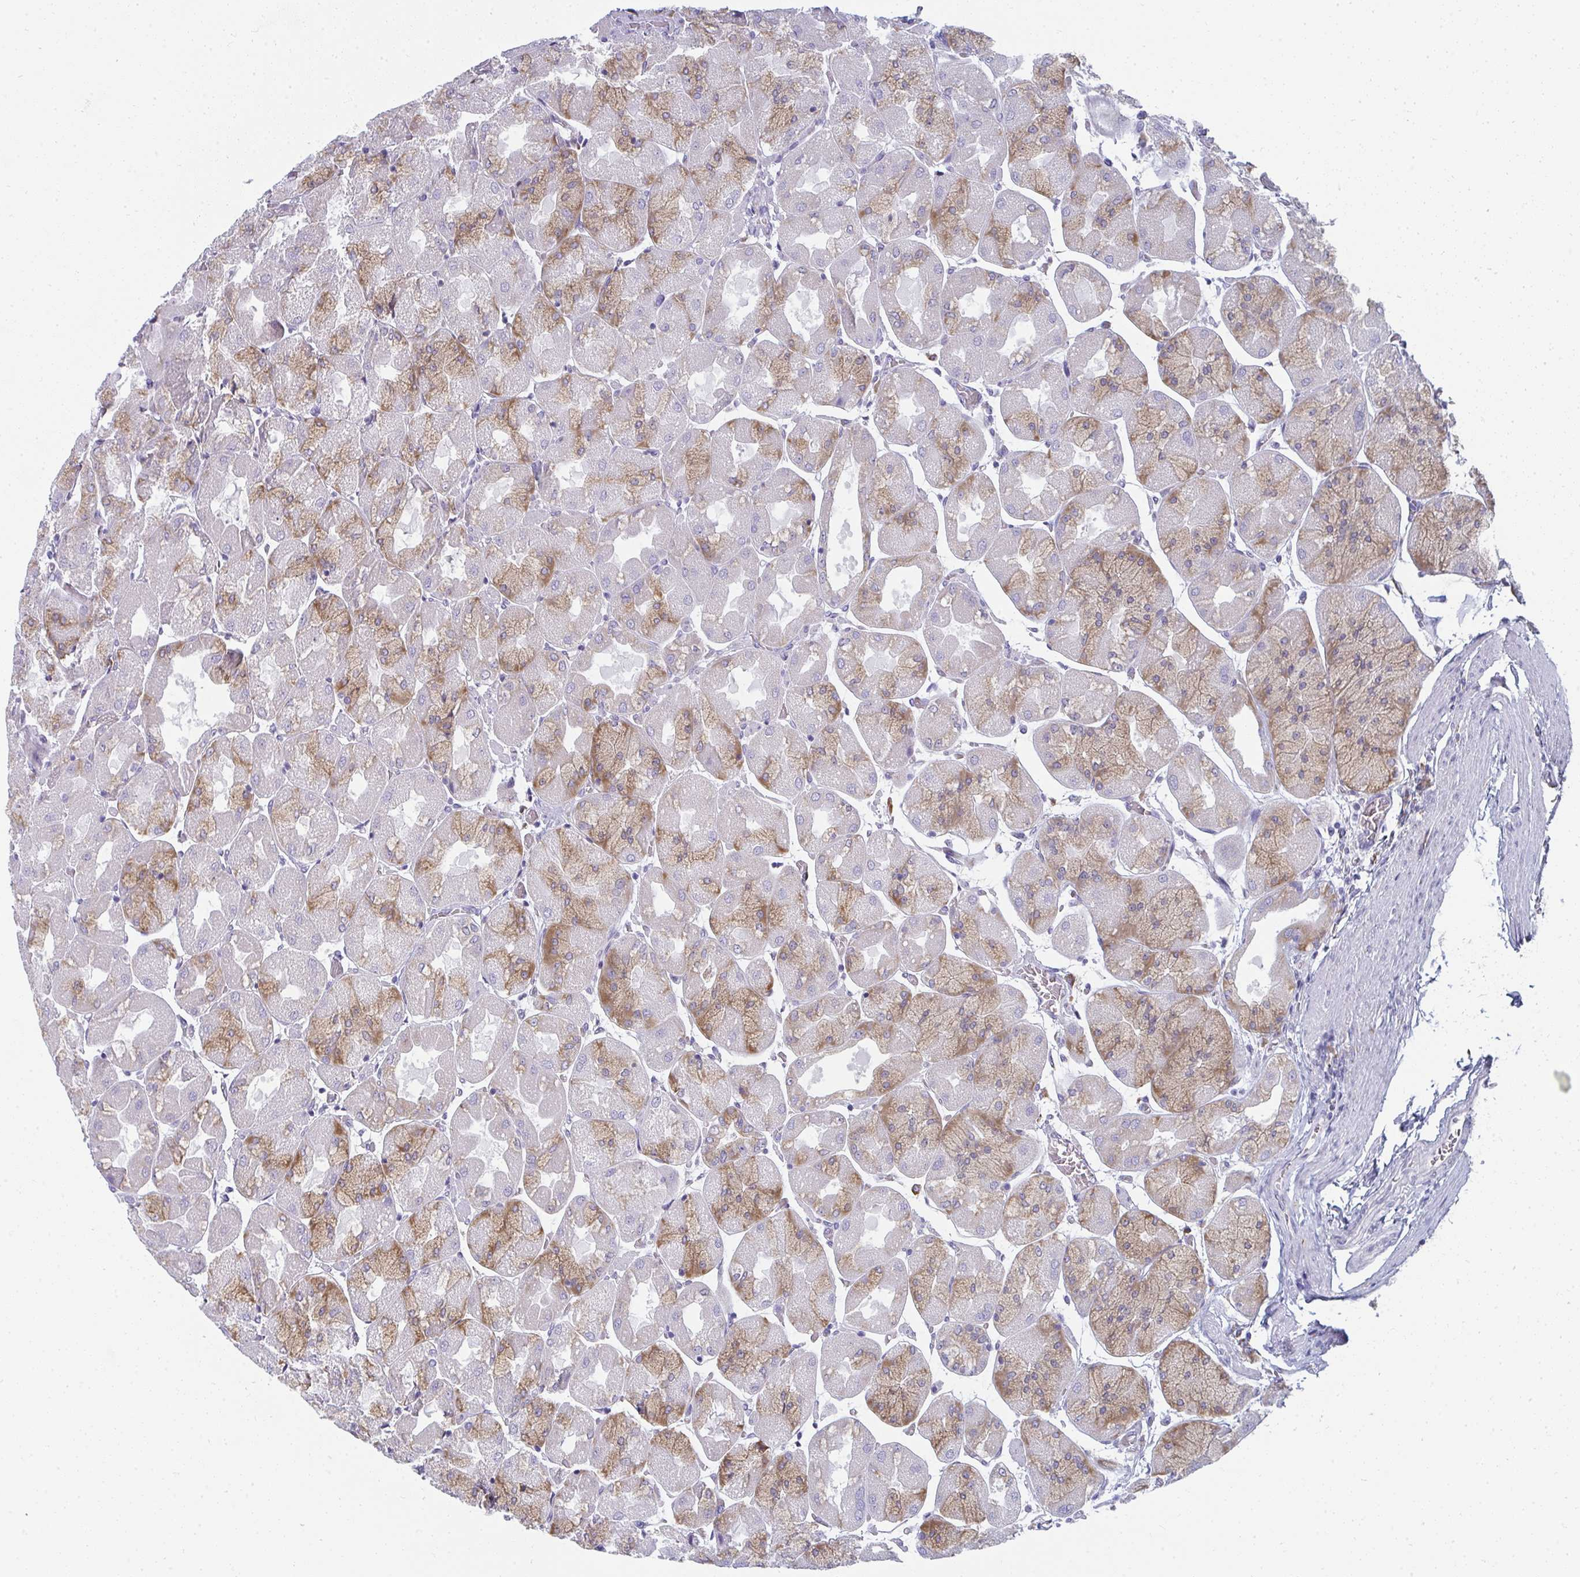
{"staining": {"intensity": "moderate", "quantity": "25%-75%", "location": "cytoplasmic/membranous"}, "tissue": "stomach", "cell_type": "Glandular cells", "image_type": "normal", "snomed": [{"axis": "morphology", "description": "Normal tissue, NOS"}, {"axis": "topography", "description": "Stomach"}], "caption": "Moderate cytoplasmic/membranous protein positivity is present in approximately 25%-75% of glandular cells in stomach. (DAB IHC with brightfield microscopy, high magnification).", "gene": "SHROOM1", "patient": {"sex": "female", "age": 61}}